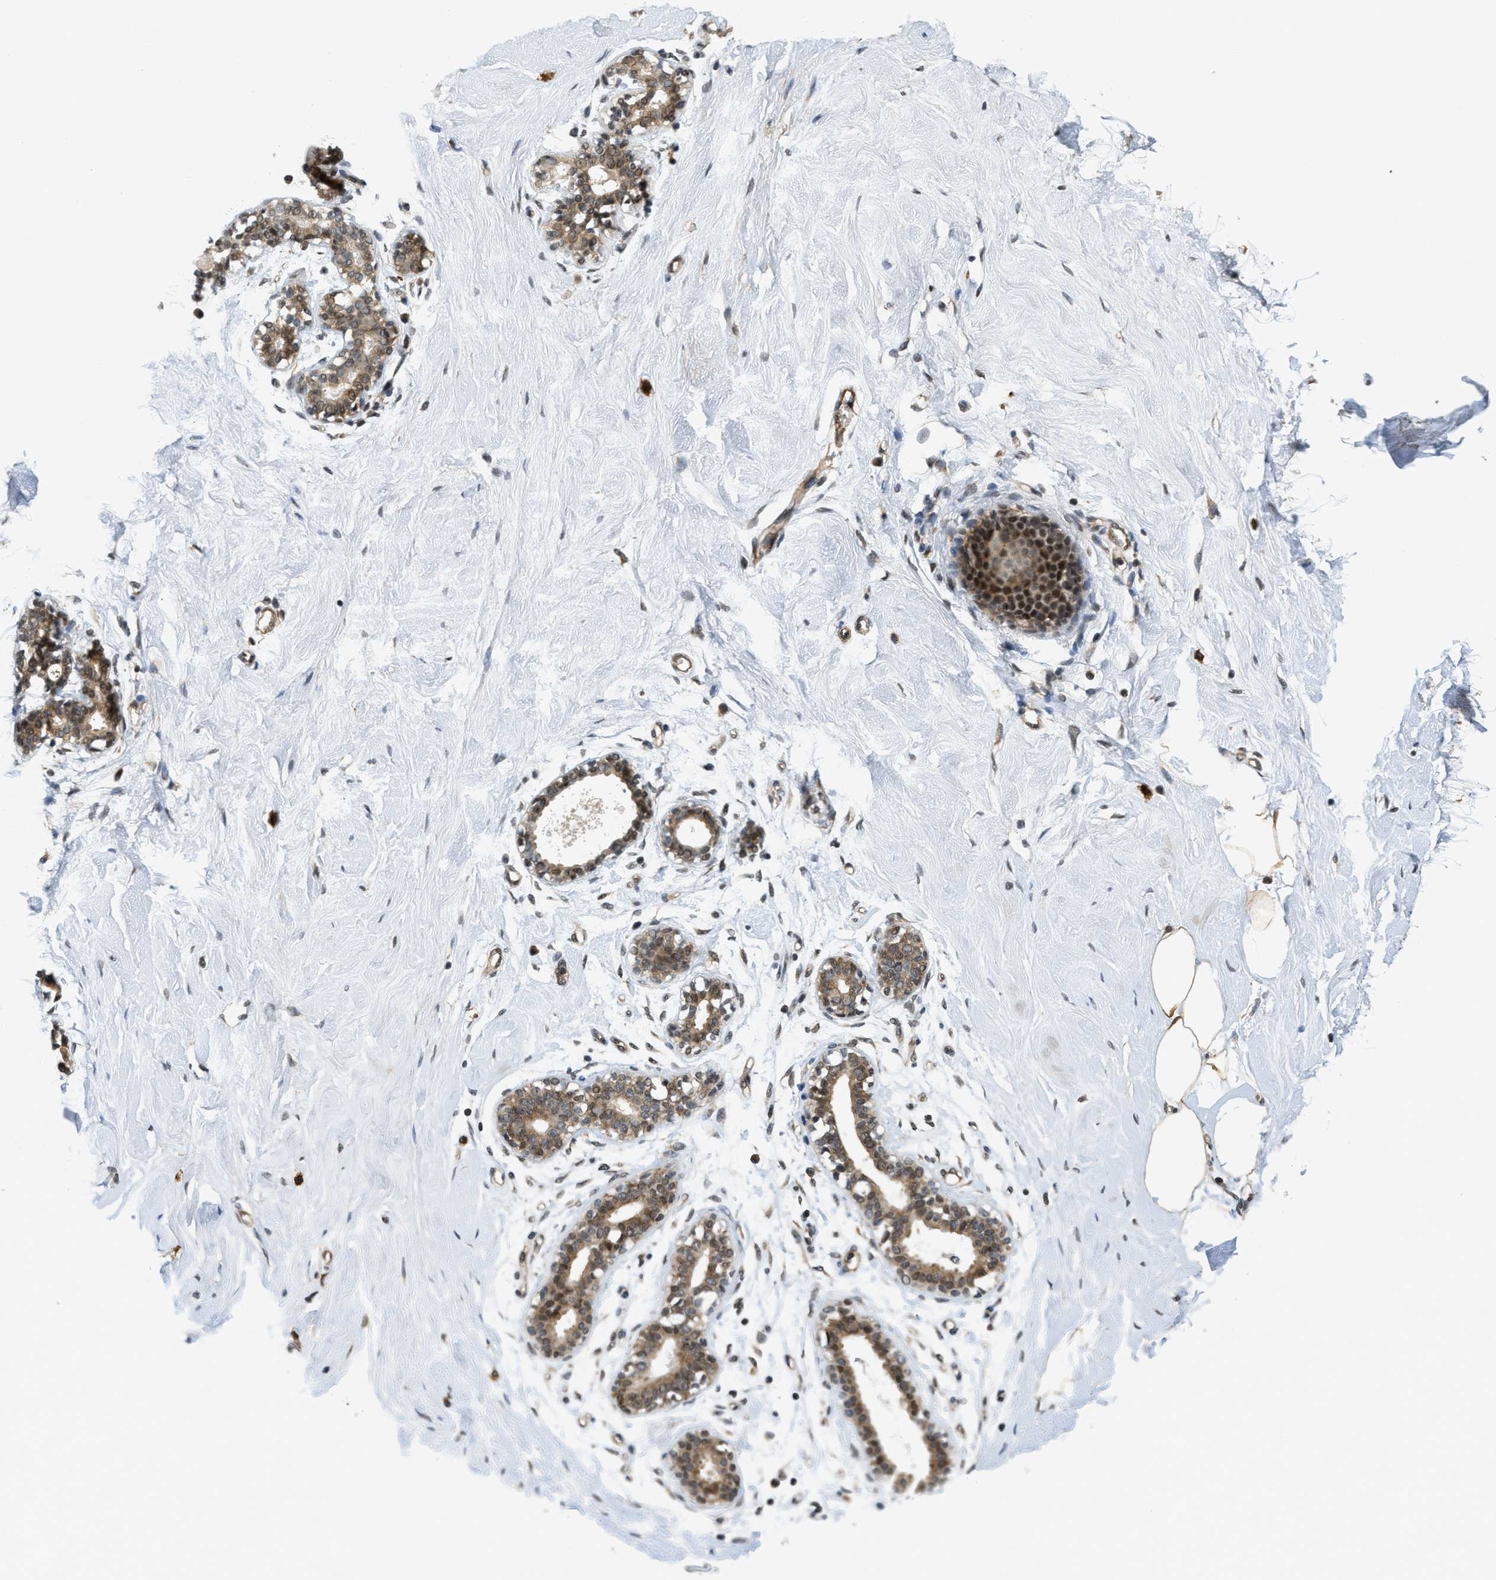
{"staining": {"intensity": "moderate", "quantity": "25%-75%", "location": "cytoplasmic/membranous,nuclear"}, "tissue": "breast", "cell_type": "Adipocytes", "image_type": "normal", "snomed": [{"axis": "morphology", "description": "Normal tissue, NOS"}, {"axis": "topography", "description": "Breast"}], "caption": "Adipocytes exhibit medium levels of moderate cytoplasmic/membranous,nuclear expression in approximately 25%-75% of cells in unremarkable human breast. (DAB = brown stain, brightfield microscopy at high magnification).", "gene": "KMT2A", "patient": {"sex": "female", "age": 23}}